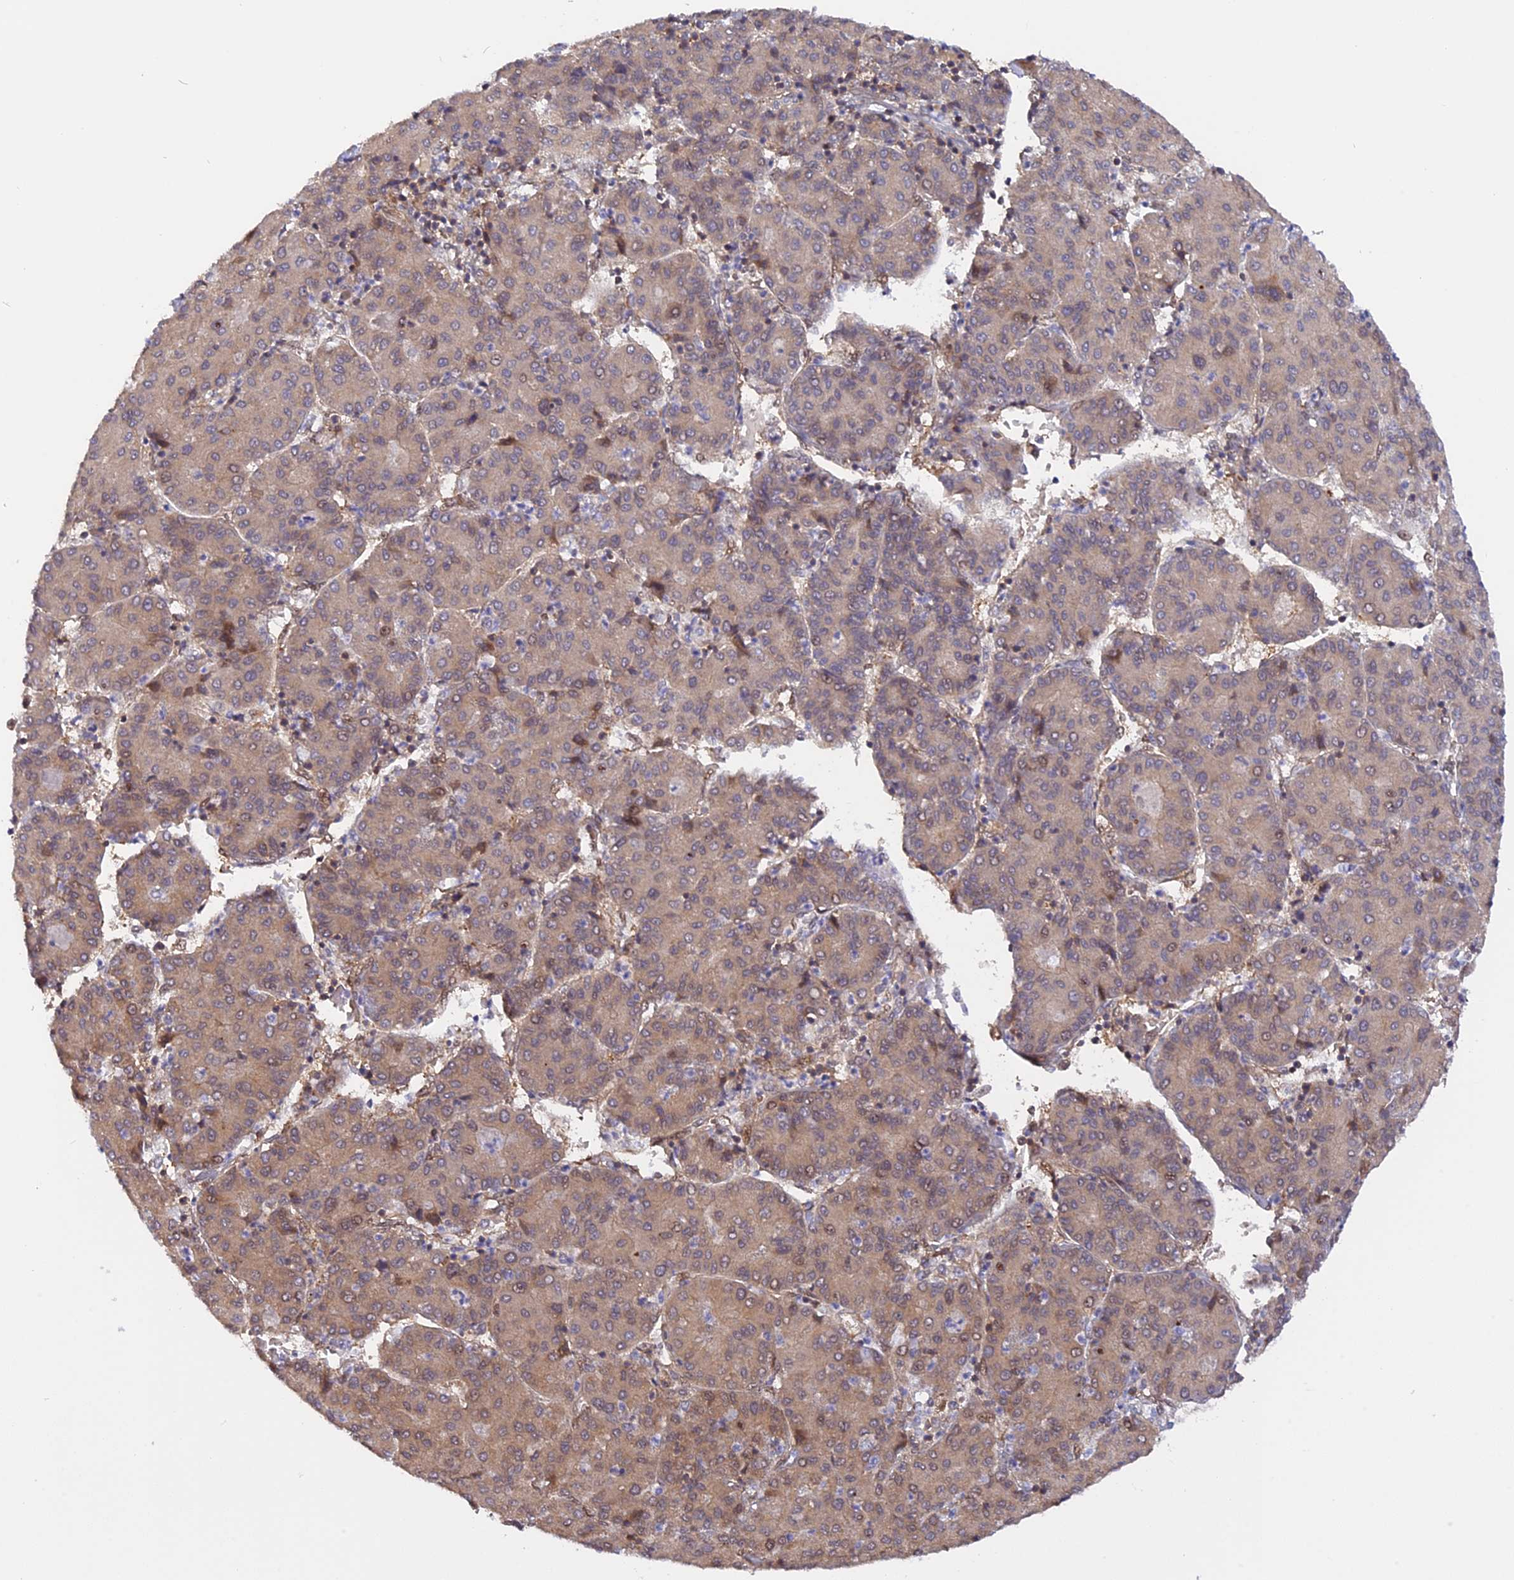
{"staining": {"intensity": "weak", "quantity": "25%-75%", "location": "cytoplasmic/membranous"}, "tissue": "liver cancer", "cell_type": "Tumor cells", "image_type": "cancer", "snomed": [{"axis": "morphology", "description": "Carcinoma, Hepatocellular, NOS"}, {"axis": "topography", "description": "Liver"}], "caption": "Immunohistochemical staining of human liver cancer shows low levels of weak cytoplasmic/membranous protein staining in about 25%-75% of tumor cells. (brown staining indicates protein expression, while blue staining denotes nuclei).", "gene": "ZNF428", "patient": {"sex": "male", "age": 65}}